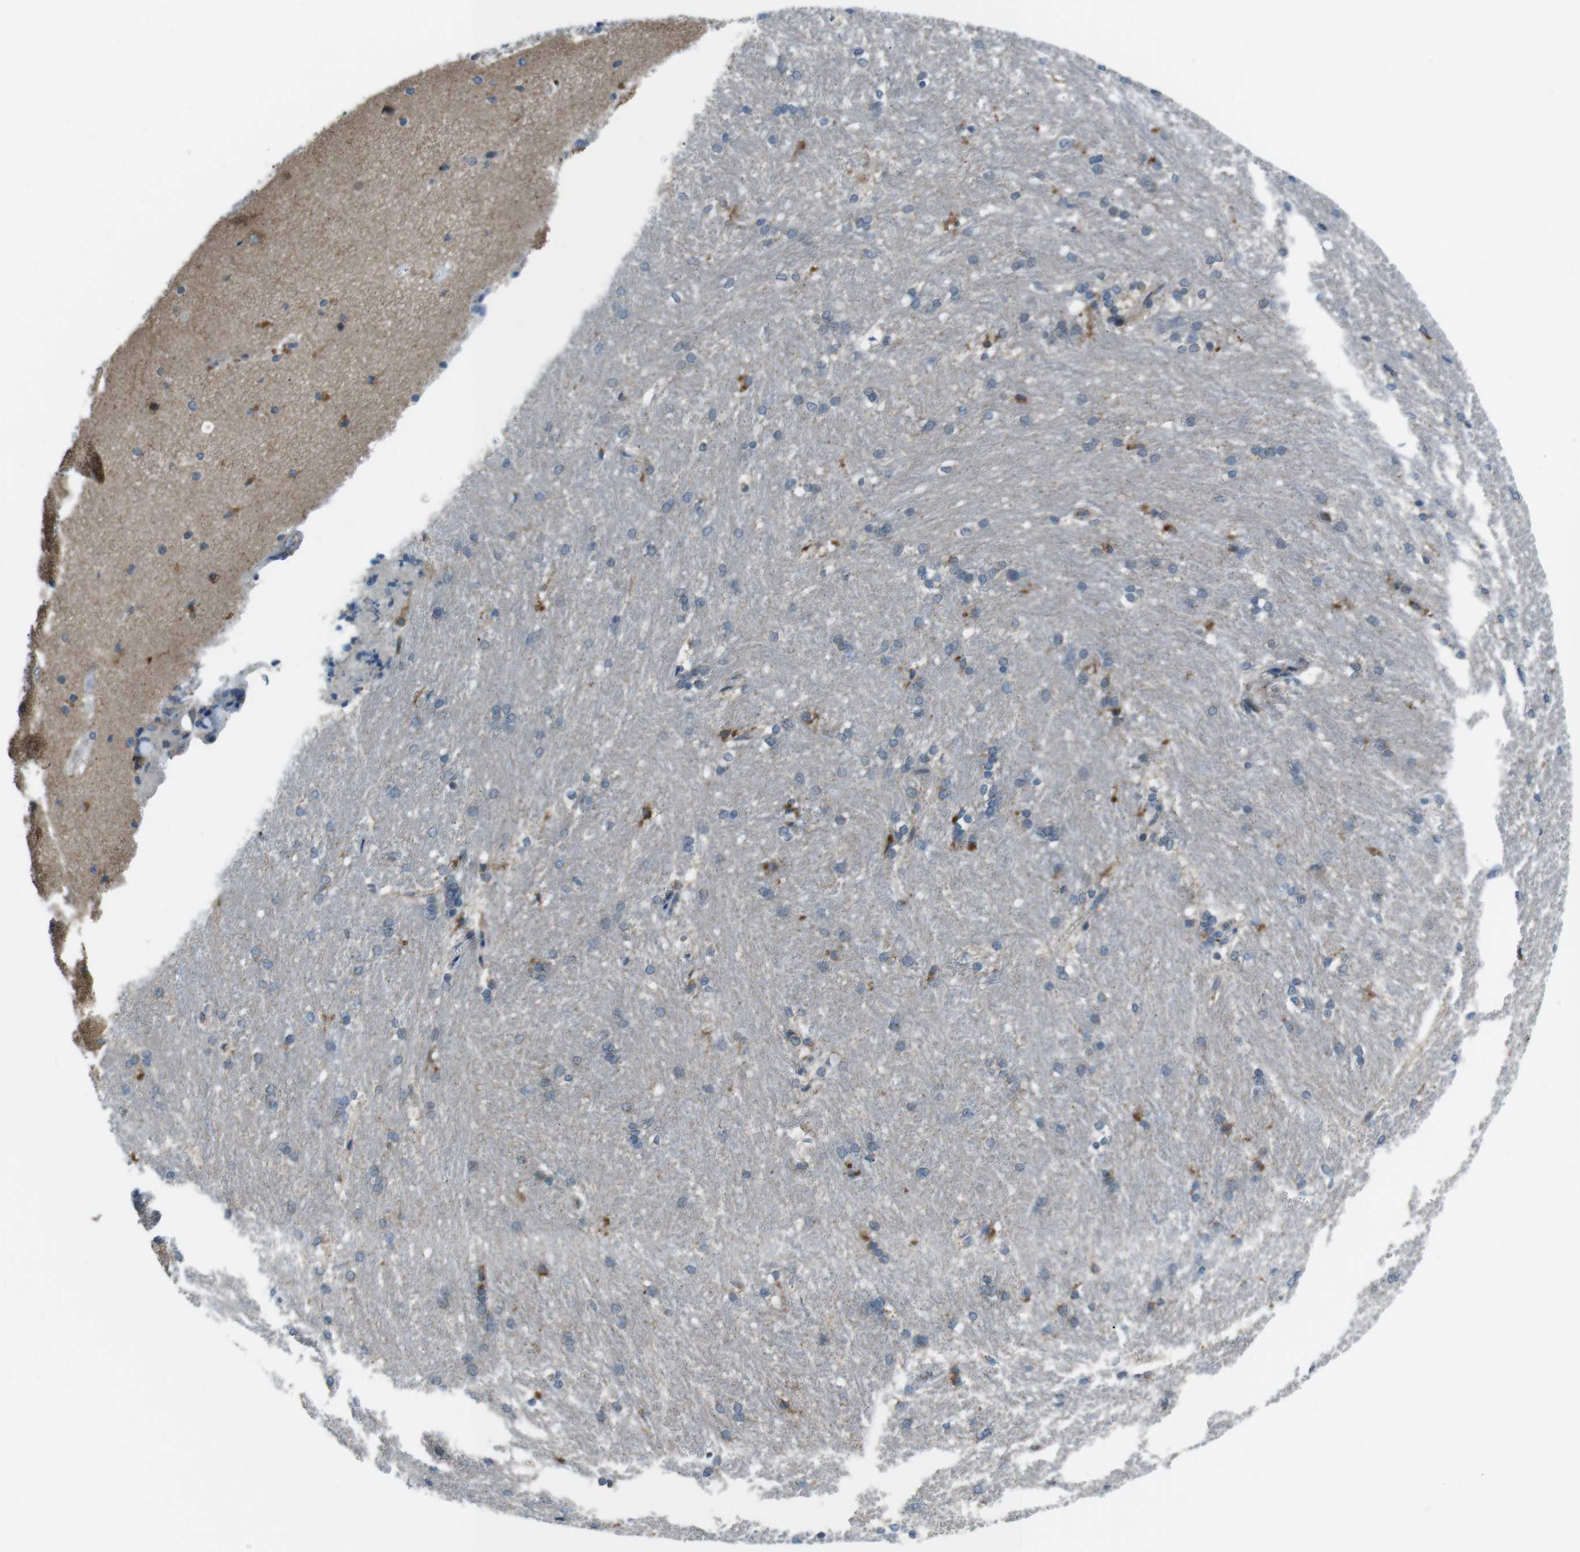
{"staining": {"intensity": "moderate", "quantity": "<25%", "location": "cytoplasmic/membranous"}, "tissue": "caudate", "cell_type": "Glial cells", "image_type": "normal", "snomed": [{"axis": "morphology", "description": "Normal tissue, NOS"}, {"axis": "topography", "description": "Lateral ventricle wall"}], "caption": "There is low levels of moderate cytoplasmic/membranous positivity in glial cells of benign caudate, as demonstrated by immunohistochemical staining (brown color).", "gene": "FAM3B", "patient": {"sex": "female", "age": 19}}